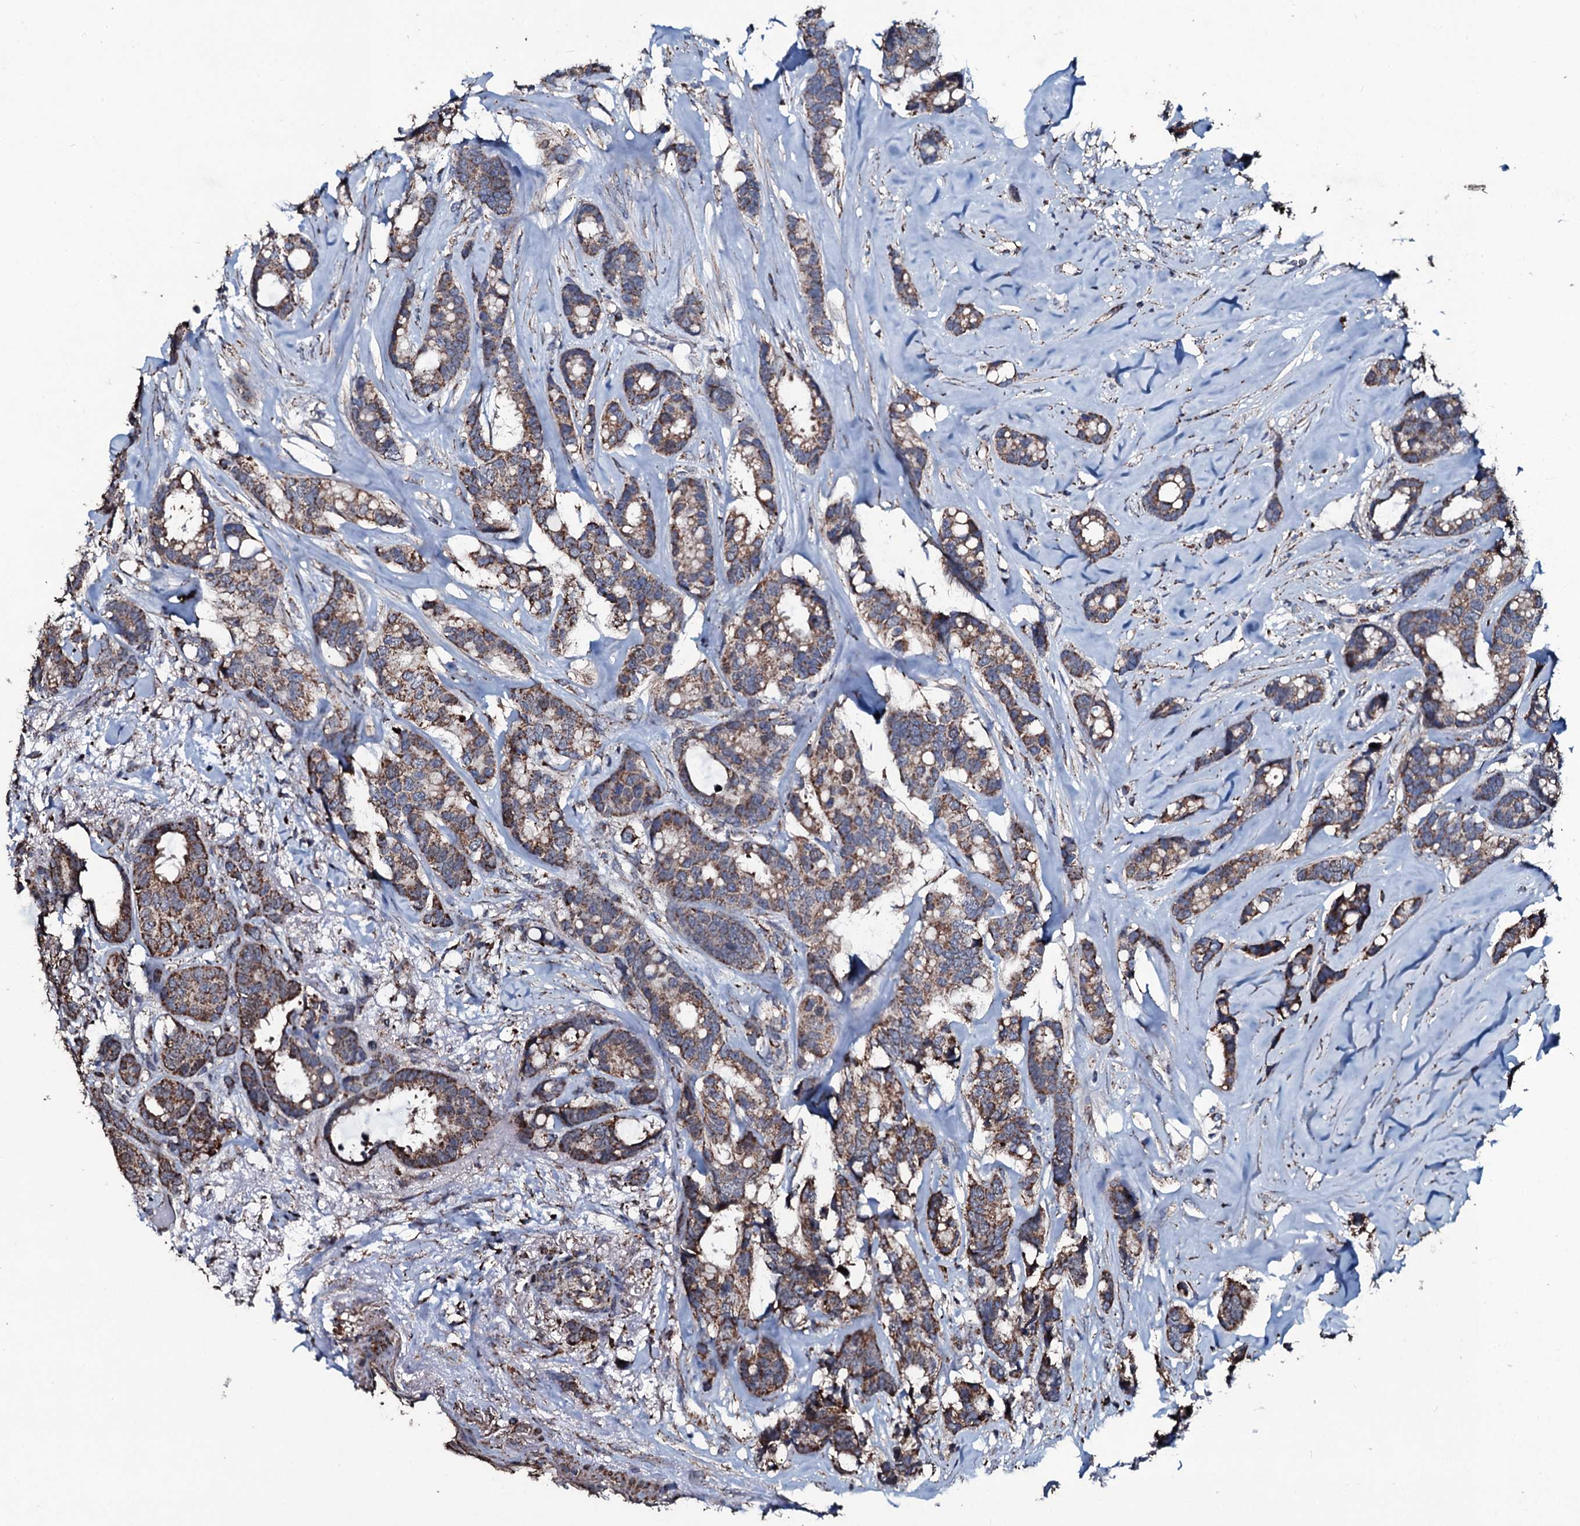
{"staining": {"intensity": "moderate", "quantity": ">75%", "location": "cytoplasmic/membranous"}, "tissue": "breast cancer", "cell_type": "Tumor cells", "image_type": "cancer", "snomed": [{"axis": "morphology", "description": "Duct carcinoma"}, {"axis": "topography", "description": "Breast"}], "caption": "Tumor cells show medium levels of moderate cytoplasmic/membranous positivity in about >75% of cells in human breast invasive ductal carcinoma. (IHC, brightfield microscopy, high magnification).", "gene": "DYNC2I2", "patient": {"sex": "female", "age": 87}}